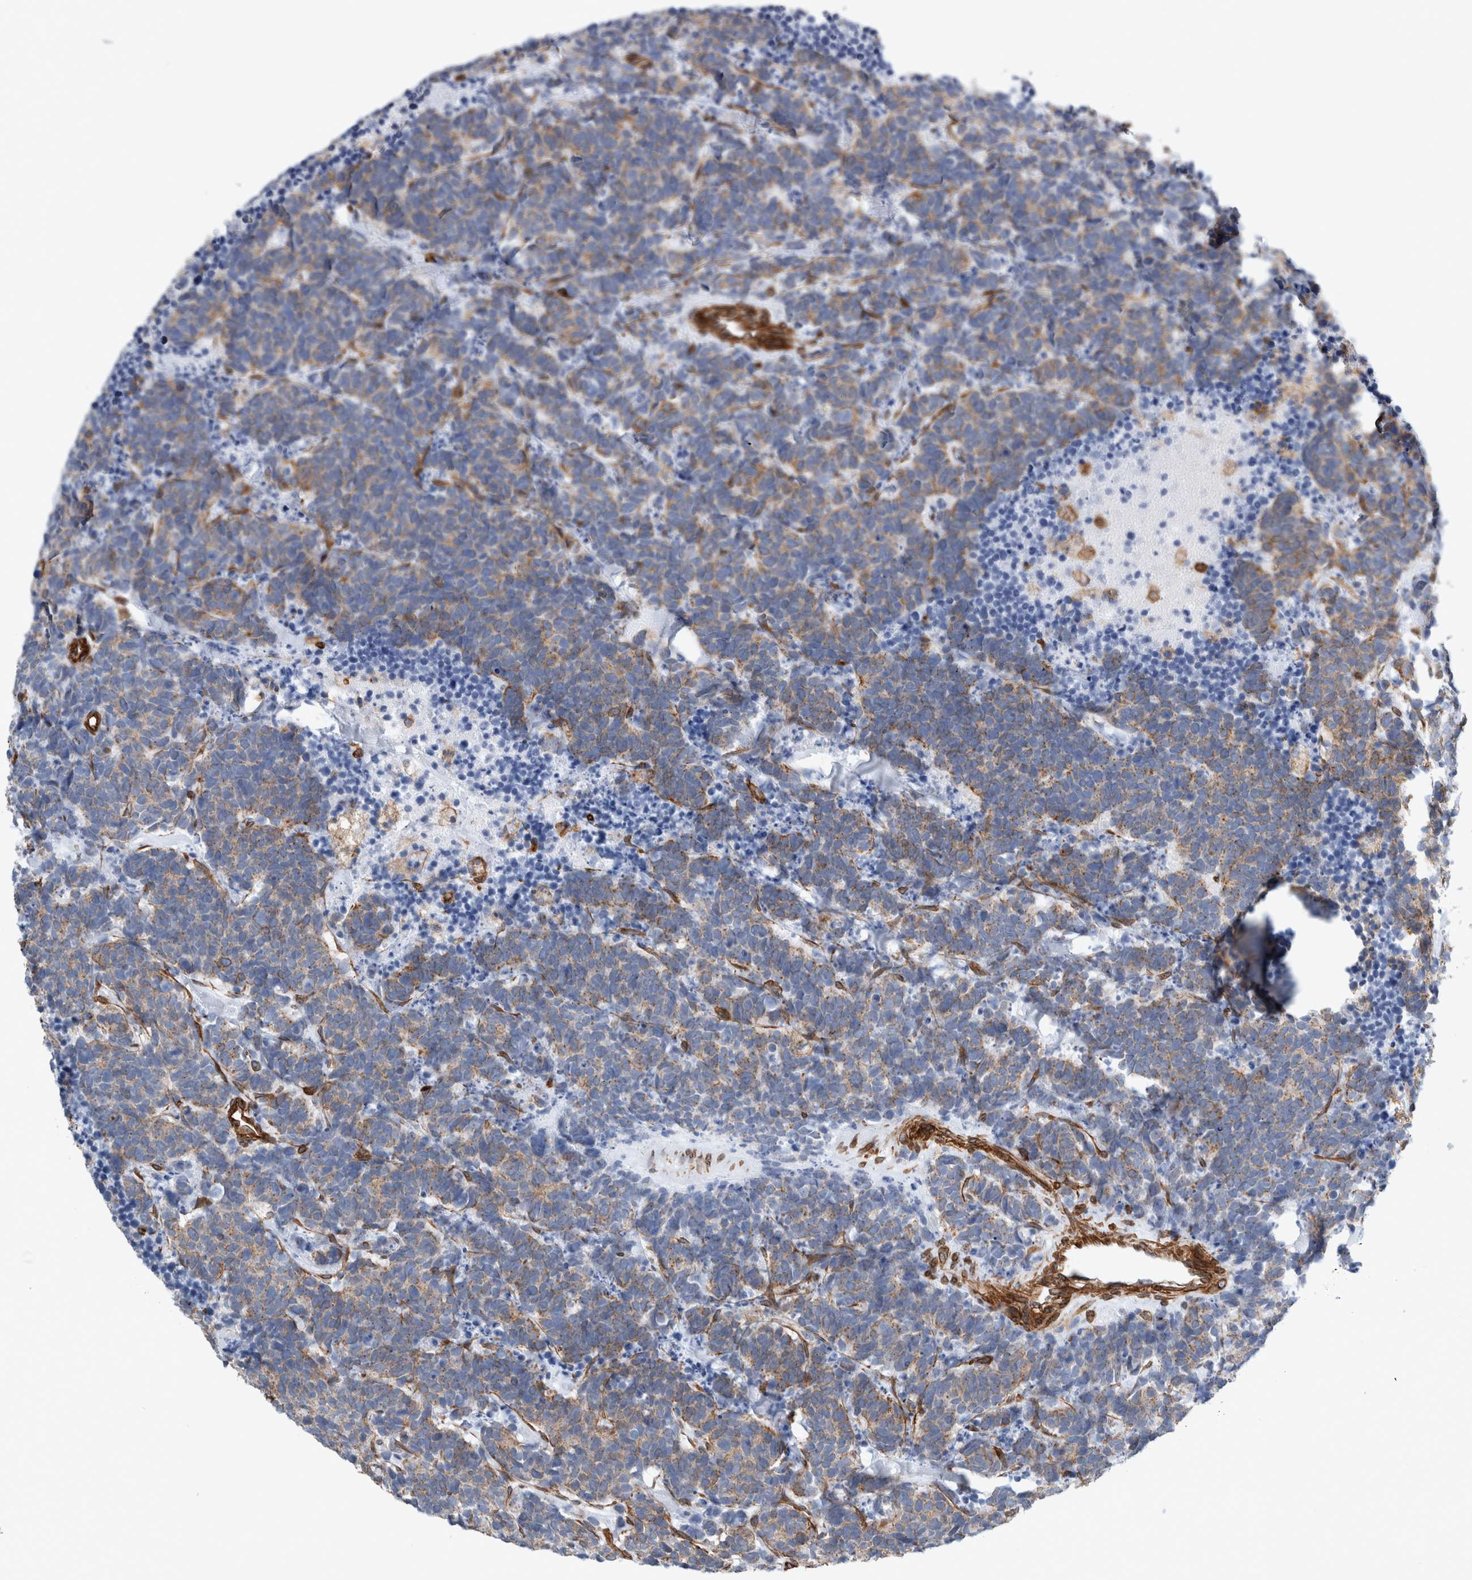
{"staining": {"intensity": "weak", "quantity": ">75%", "location": "cytoplasmic/membranous"}, "tissue": "carcinoid", "cell_type": "Tumor cells", "image_type": "cancer", "snomed": [{"axis": "morphology", "description": "Carcinoma, NOS"}, {"axis": "morphology", "description": "Carcinoid, malignant, NOS"}, {"axis": "topography", "description": "Urinary bladder"}], "caption": "Carcinoid (malignant) stained with a protein marker reveals weak staining in tumor cells.", "gene": "PLEC", "patient": {"sex": "male", "age": 57}}